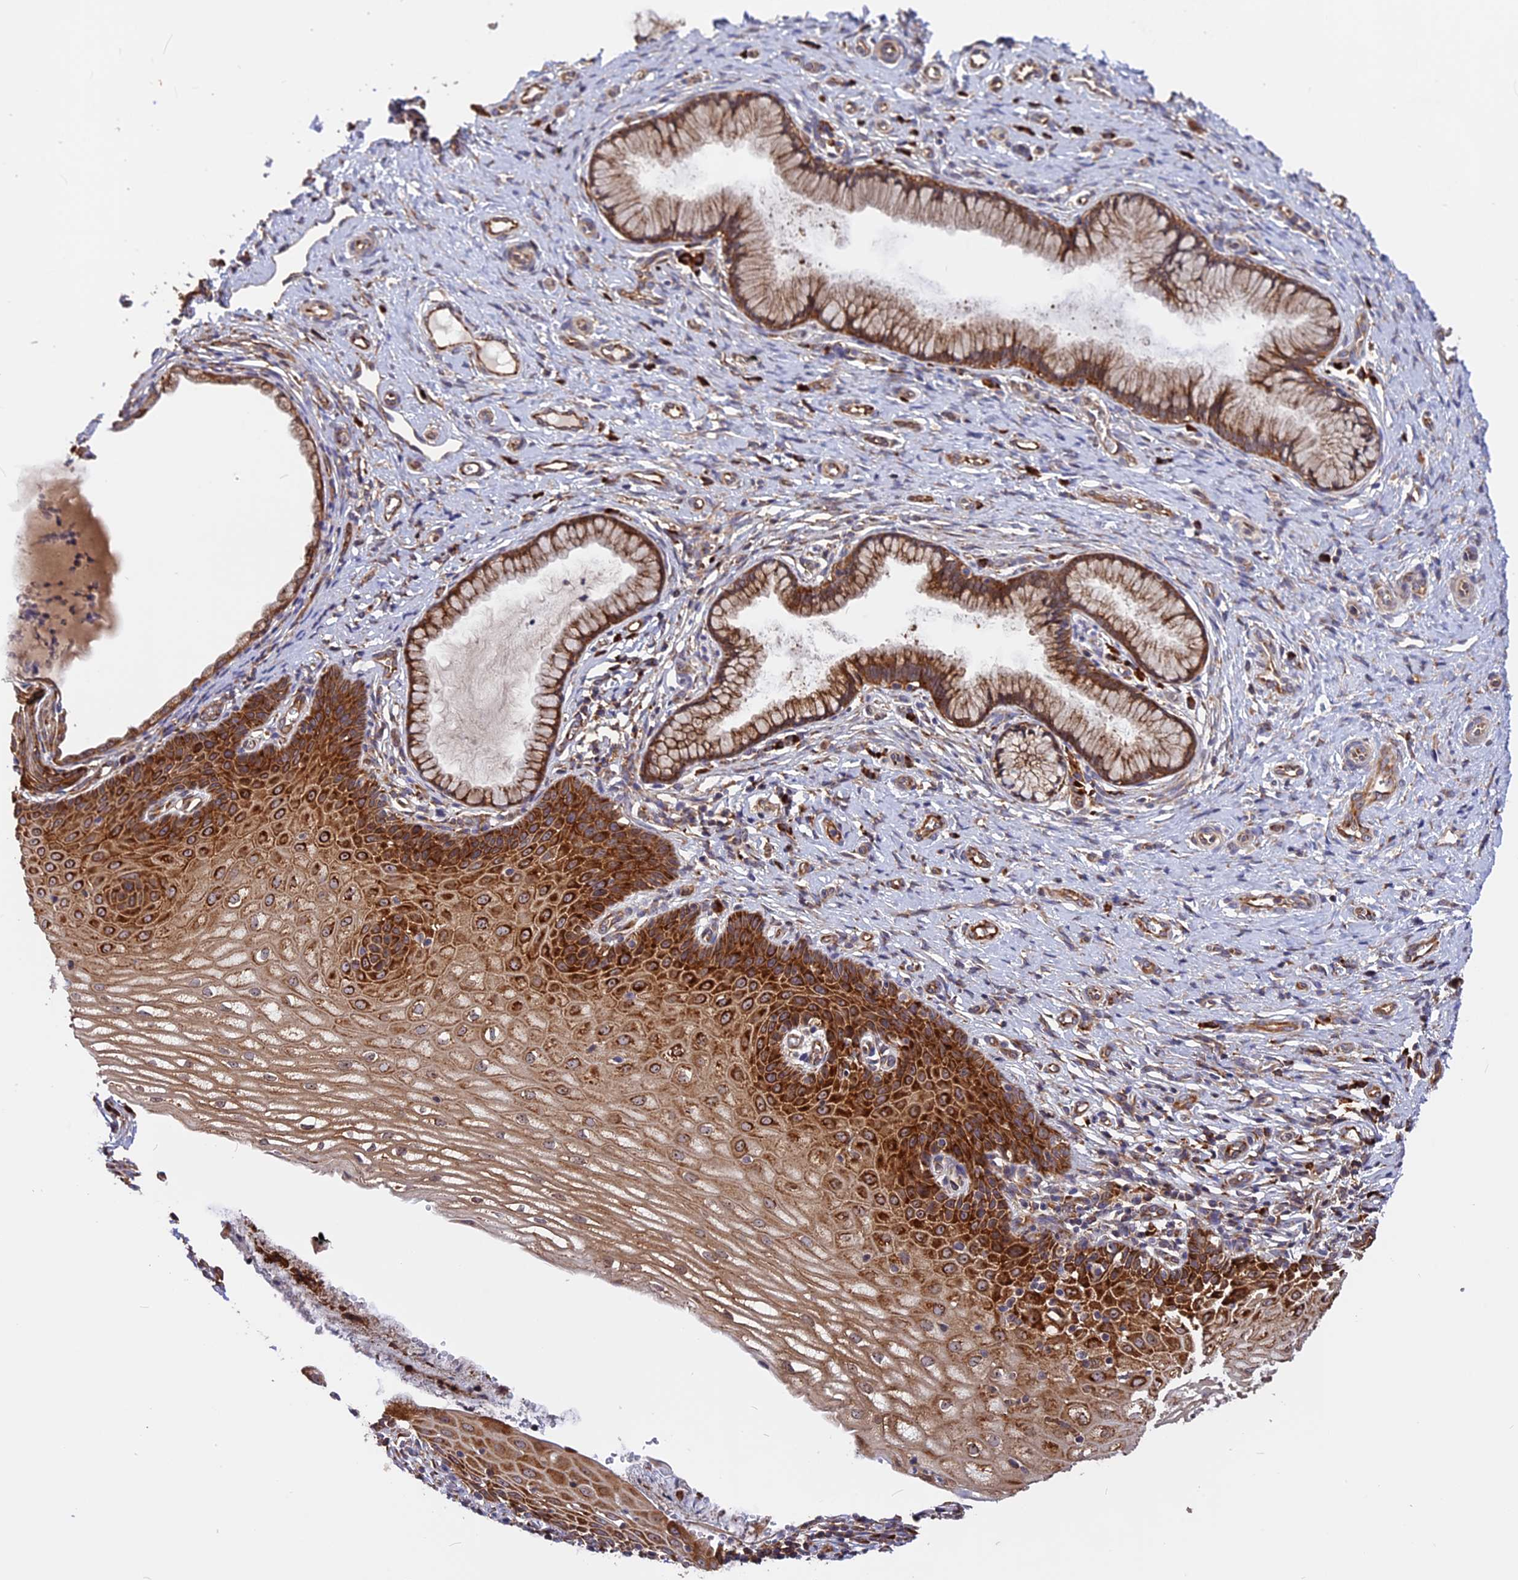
{"staining": {"intensity": "strong", "quantity": ">75%", "location": "cytoplasmic/membranous"}, "tissue": "cervix", "cell_type": "Glandular cells", "image_type": "normal", "snomed": [{"axis": "morphology", "description": "Normal tissue, NOS"}, {"axis": "topography", "description": "Cervix"}], "caption": "A brown stain labels strong cytoplasmic/membranous staining of a protein in glandular cells of normal cervix.", "gene": "GNPTAB", "patient": {"sex": "female", "age": 36}}